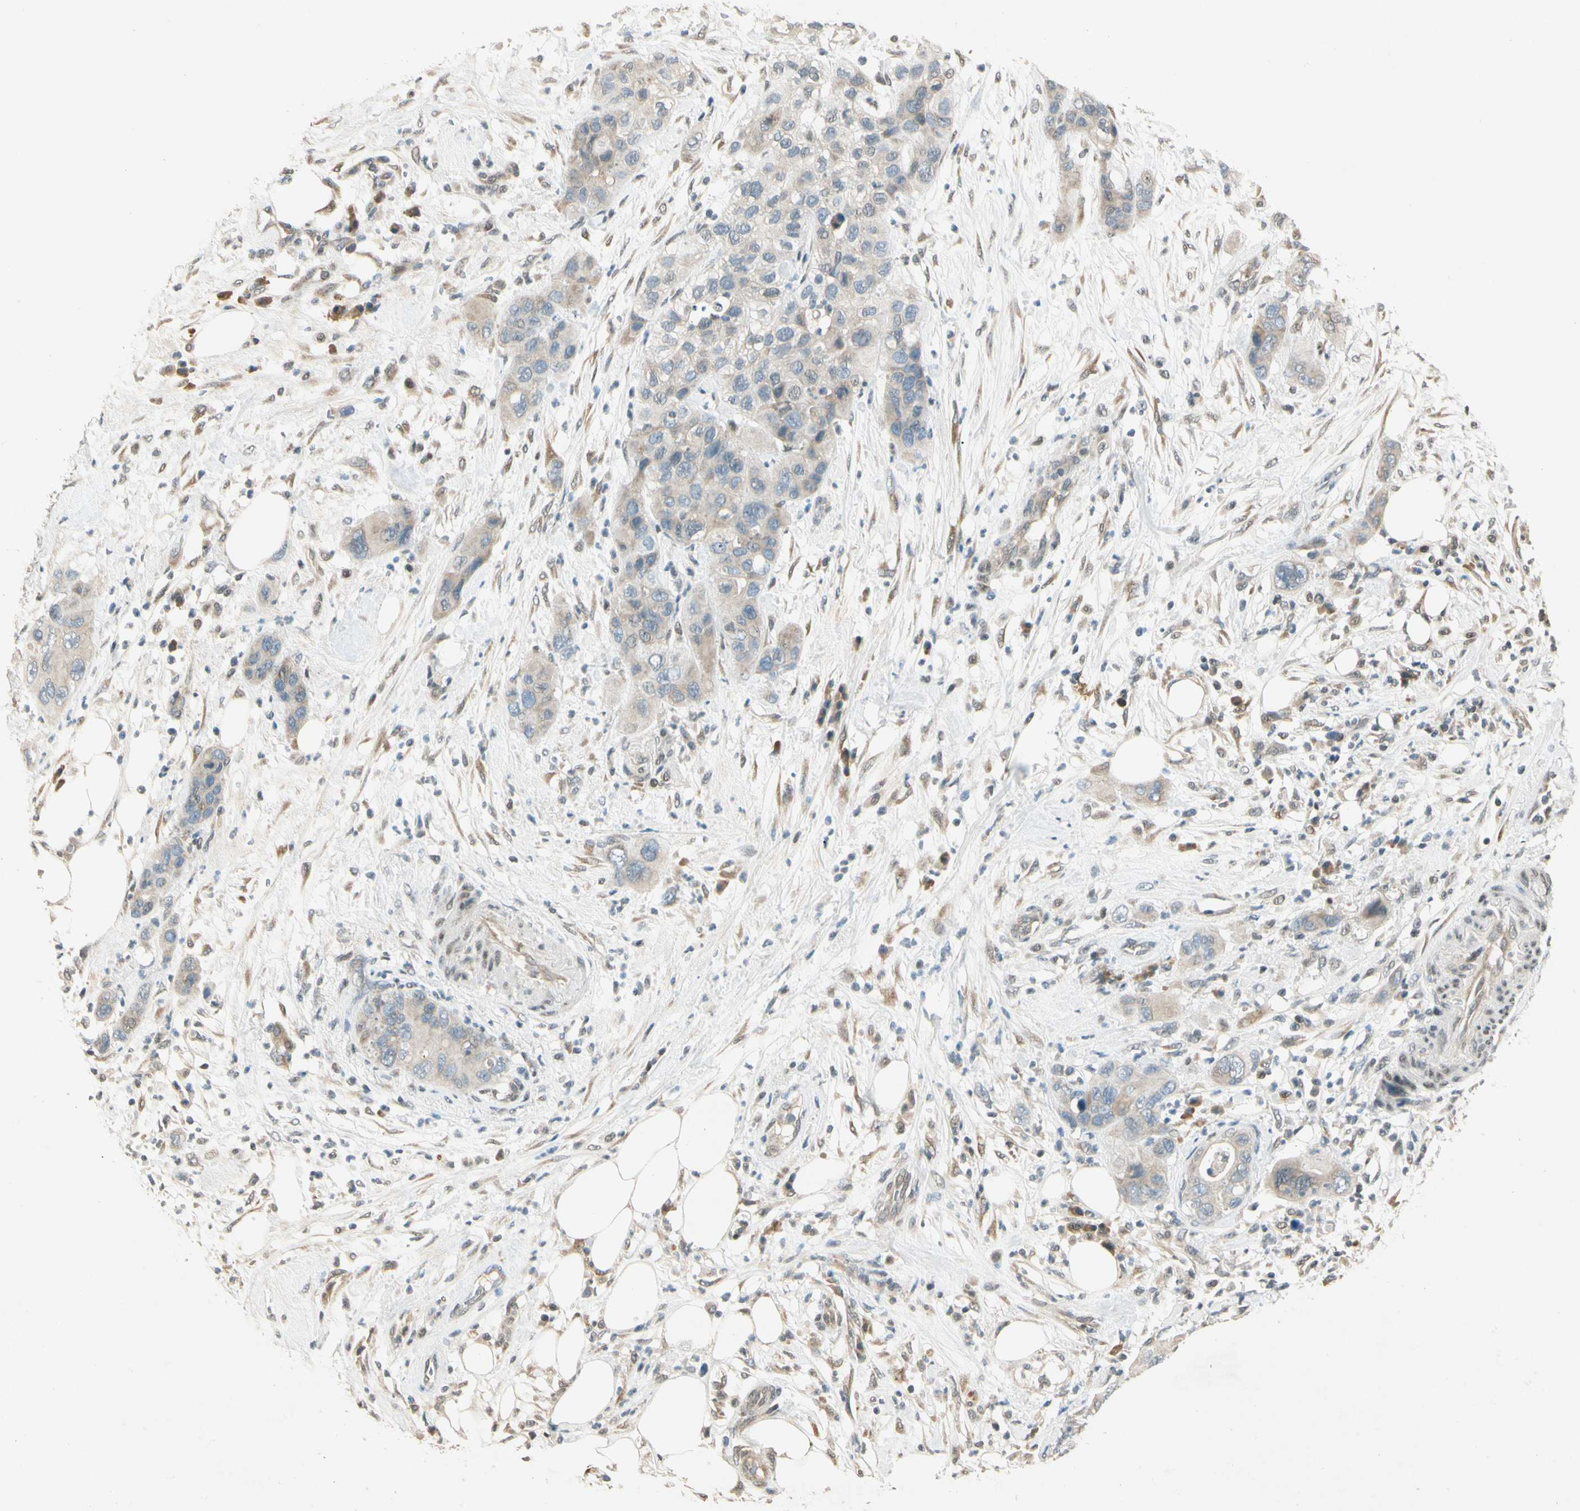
{"staining": {"intensity": "weak", "quantity": ">75%", "location": "cytoplasmic/membranous"}, "tissue": "pancreatic cancer", "cell_type": "Tumor cells", "image_type": "cancer", "snomed": [{"axis": "morphology", "description": "Adenocarcinoma, NOS"}, {"axis": "topography", "description": "Pancreas"}], "caption": "IHC (DAB (3,3'-diaminobenzidine)) staining of human pancreatic cancer (adenocarcinoma) exhibits weak cytoplasmic/membranous protein positivity in about >75% of tumor cells. (Brightfield microscopy of DAB IHC at high magnification).", "gene": "ZBTB4", "patient": {"sex": "female", "age": 71}}